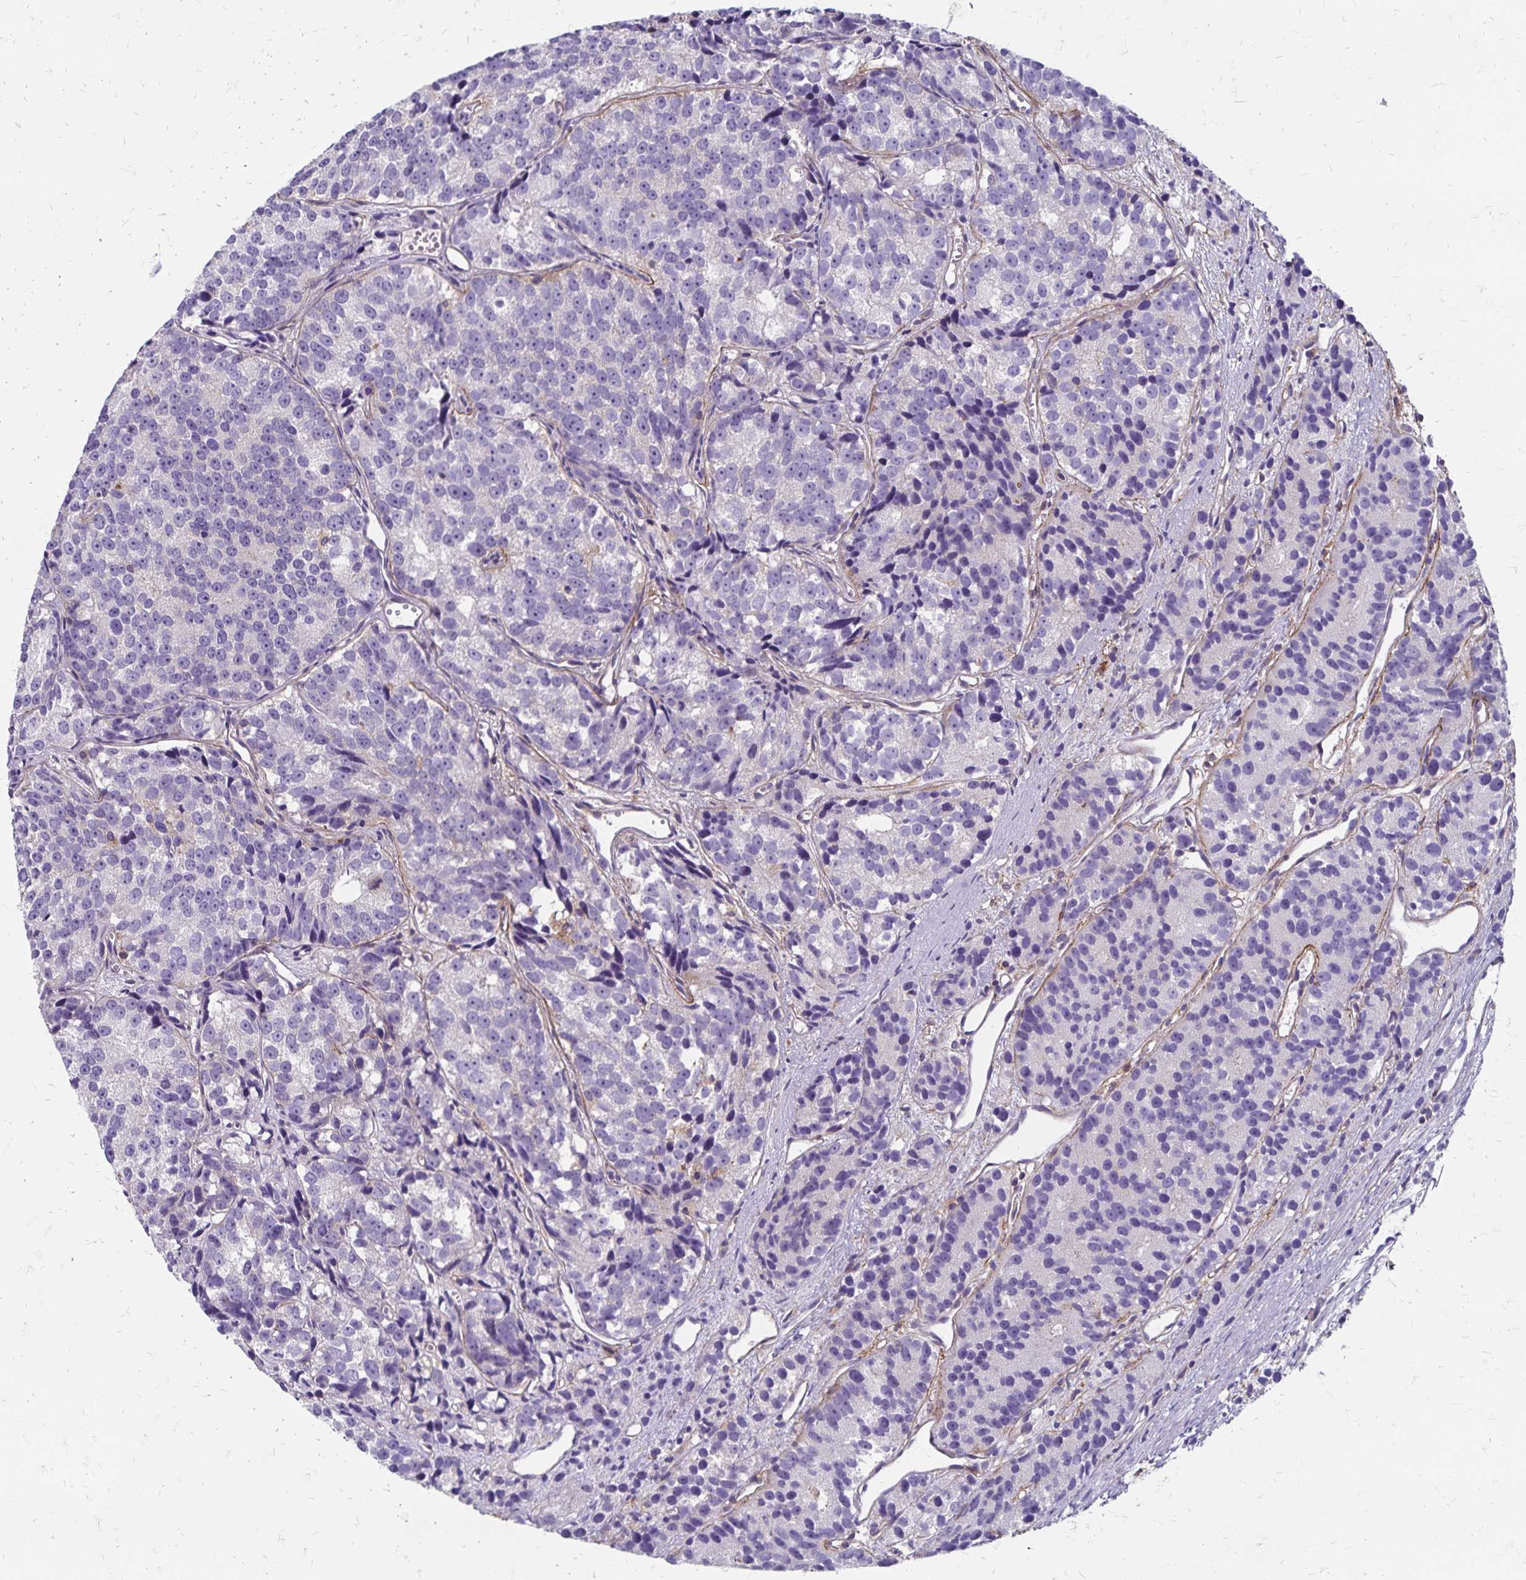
{"staining": {"intensity": "negative", "quantity": "none", "location": "none"}, "tissue": "prostate cancer", "cell_type": "Tumor cells", "image_type": "cancer", "snomed": [{"axis": "morphology", "description": "Adenocarcinoma, High grade"}, {"axis": "topography", "description": "Prostate"}], "caption": "Immunohistochemistry (IHC) photomicrograph of human prostate cancer stained for a protein (brown), which demonstrates no positivity in tumor cells. (Immunohistochemistry, brightfield microscopy, high magnification).", "gene": "TNS3", "patient": {"sex": "male", "age": 77}}